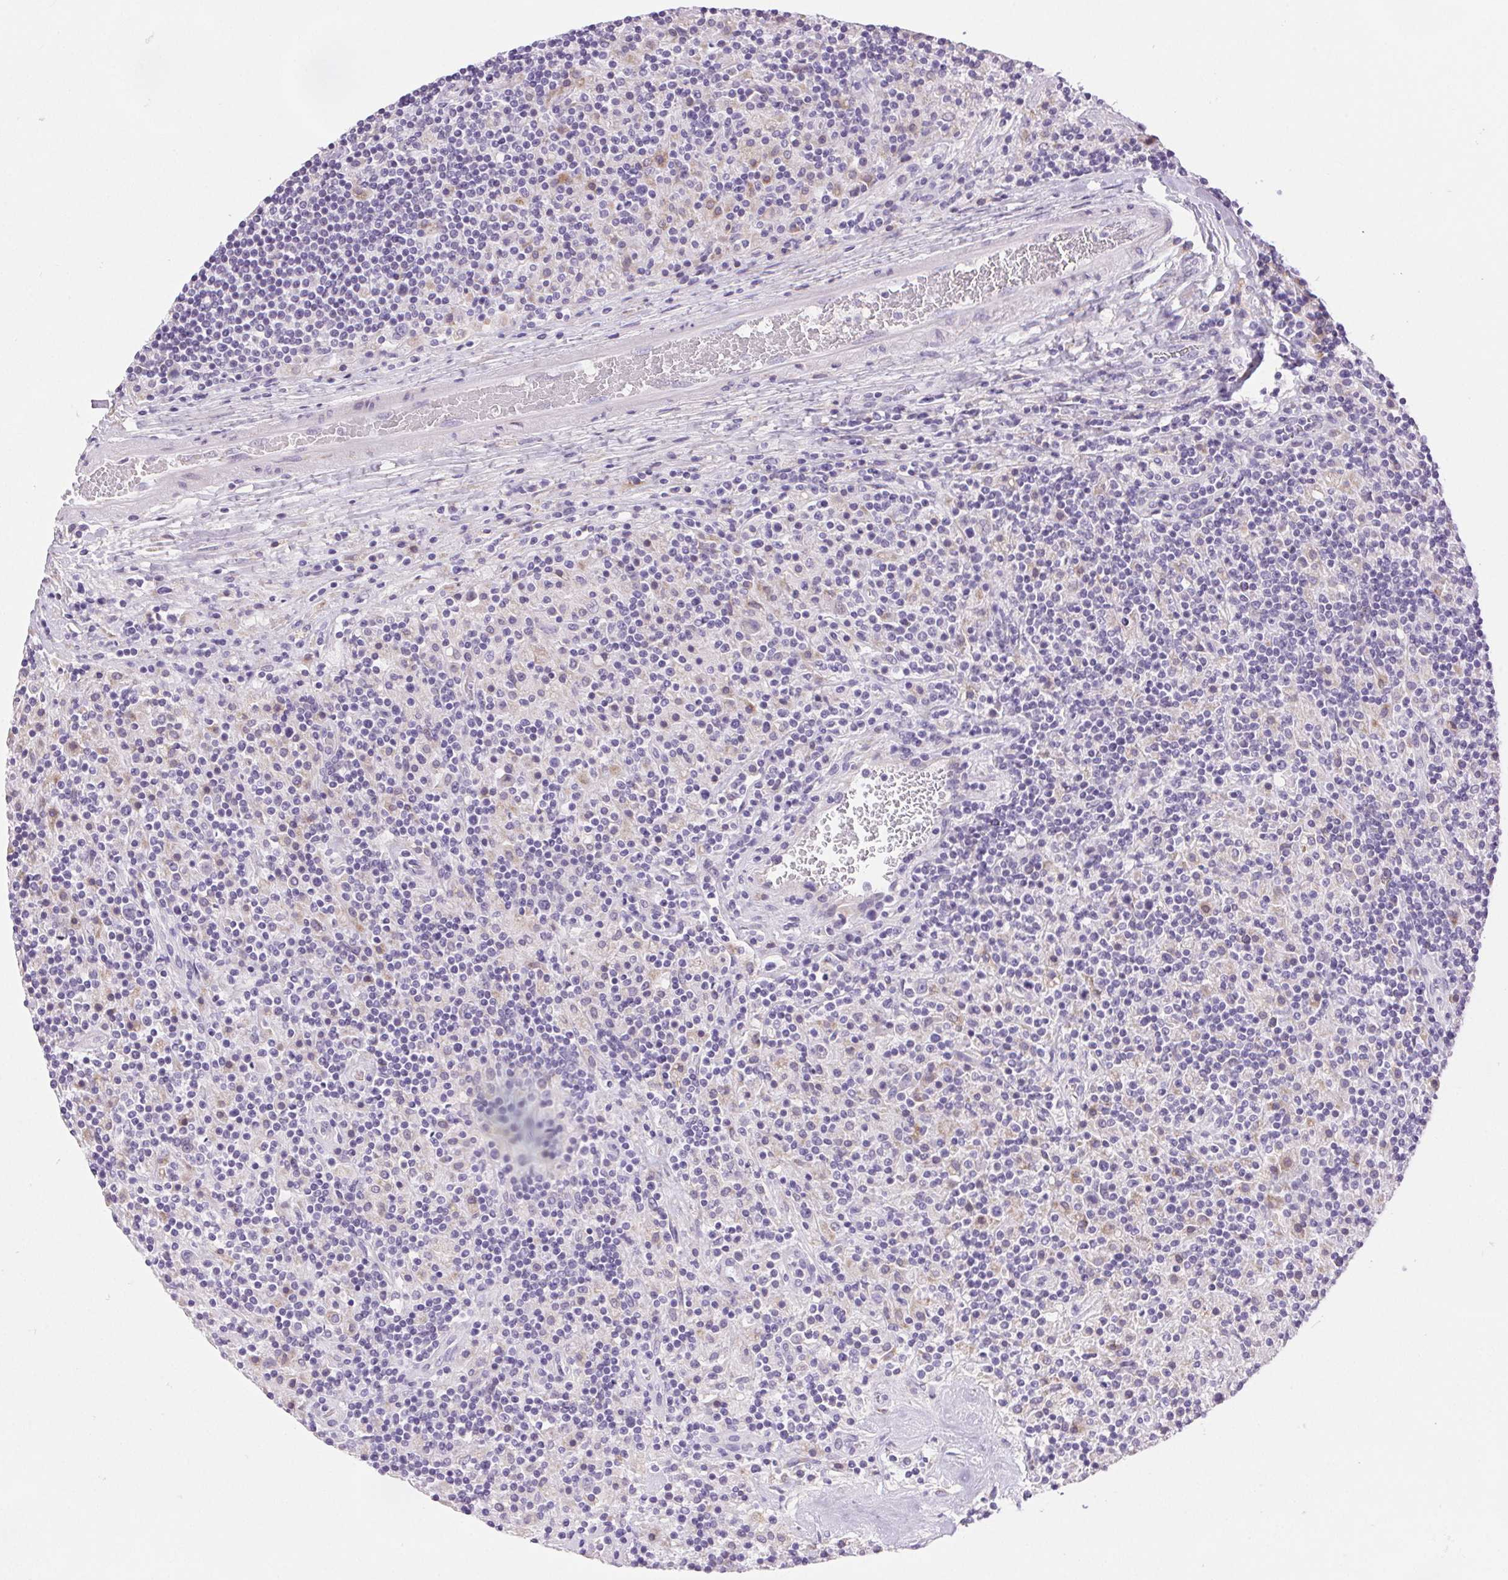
{"staining": {"intensity": "negative", "quantity": "none", "location": "none"}, "tissue": "lymphoma", "cell_type": "Tumor cells", "image_type": "cancer", "snomed": [{"axis": "morphology", "description": "Hodgkin's disease, NOS"}, {"axis": "topography", "description": "Lymph node"}], "caption": "IHC histopathology image of neoplastic tissue: human Hodgkin's disease stained with DAB displays no significant protein expression in tumor cells.", "gene": "ARHGAP11B", "patient": {"sex": "male", "age": 70}}